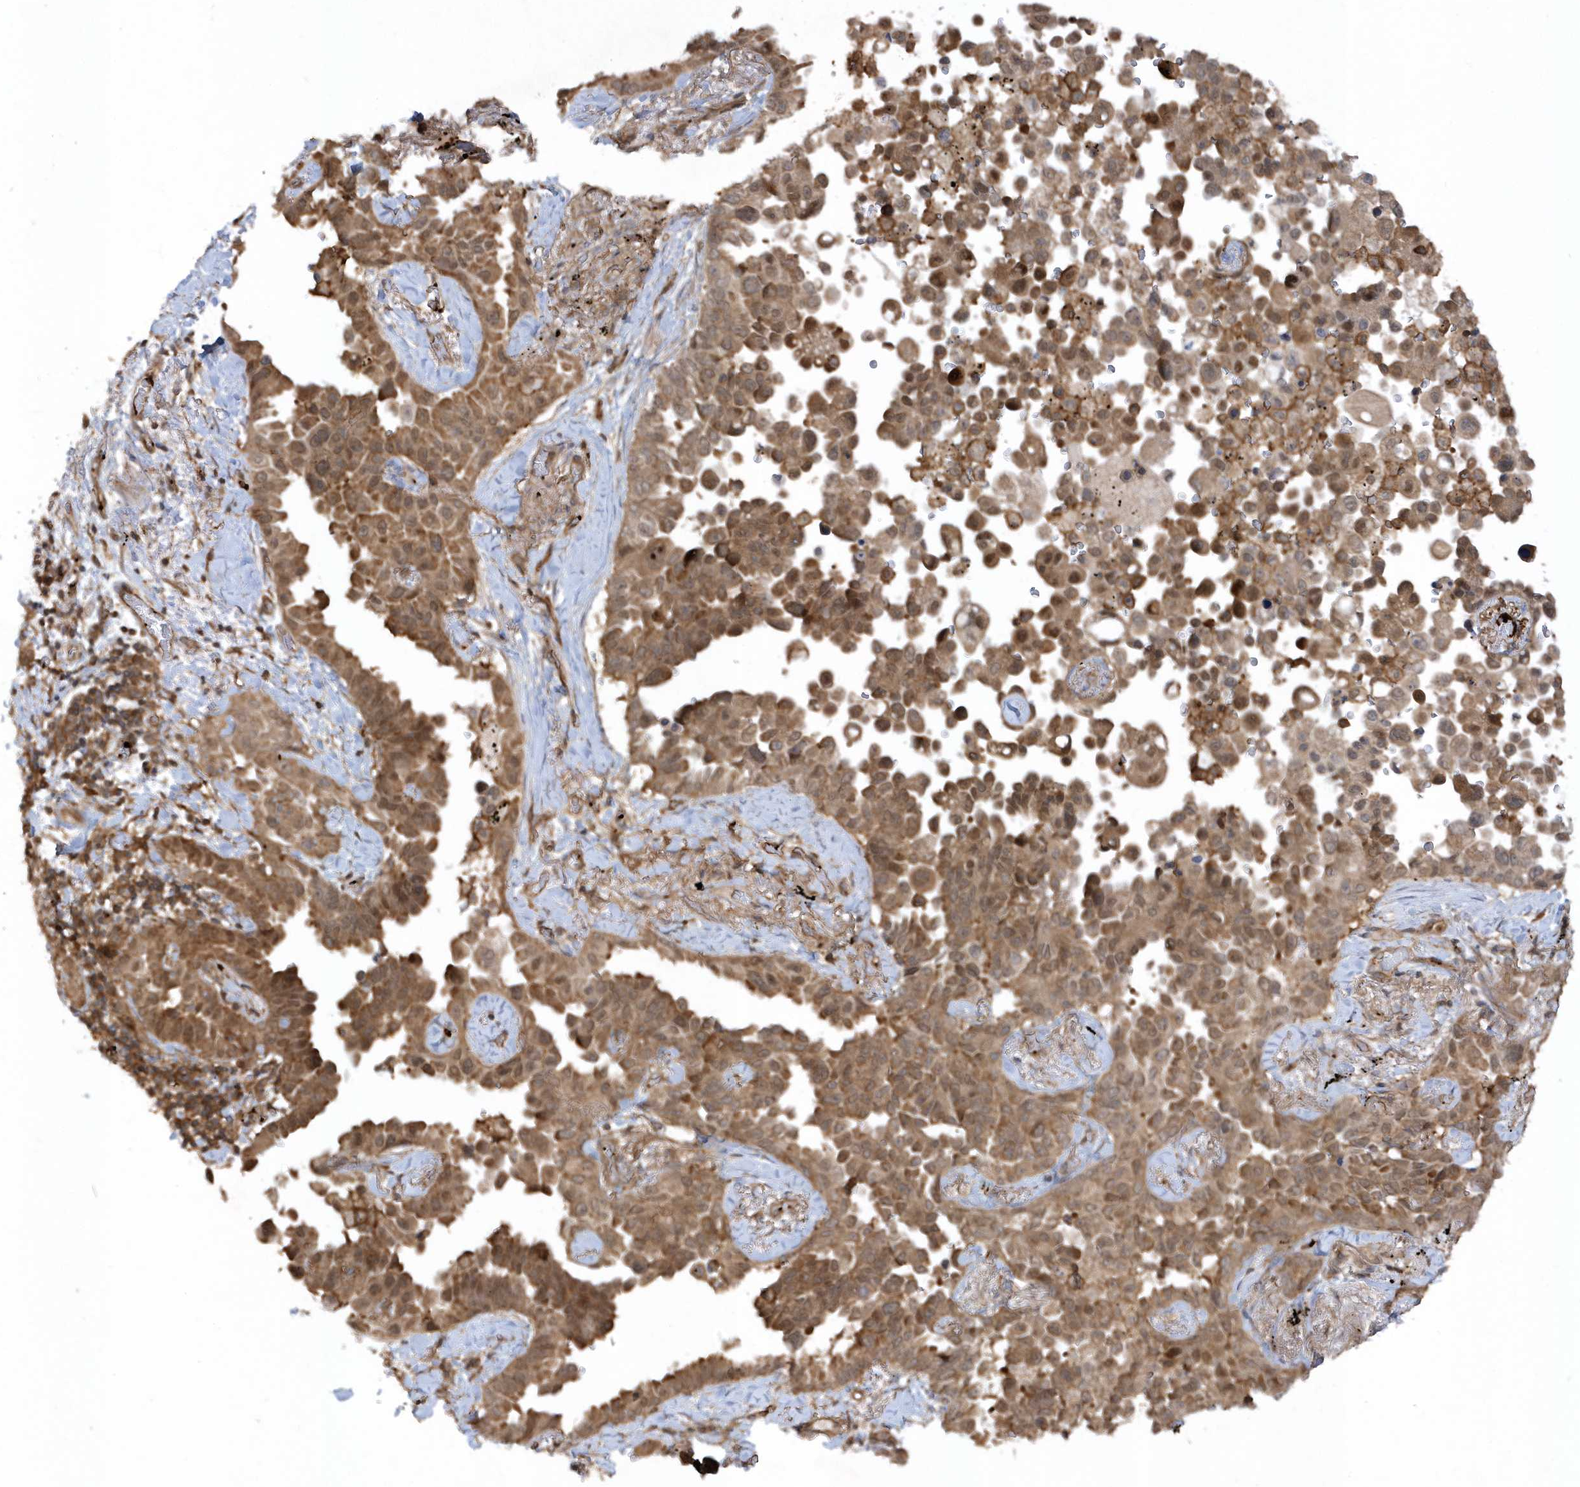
{"staining": {"intensity": "moderate", "quantity": "25%-75%", "location": "cytoplasmic/membranous"}, "tissue": "lung cancer", "cell_type": "Tumor cells", "image_type": "cancer", "snomed": [{"axis": "morphology", "description": "Adenocarcinoma, NOS"}, {"axis": "topography", "description": "Lung"}], "caption": "High-power microscopy captured an immunohistochemistry micrograph of lung adenocarcinoma, revealing moderate cytoplasmic/membranous expression in about 25%-75% of tumor cells.", "gene": "ACYP1", "patient": {"sex": "female", "age": 67}}